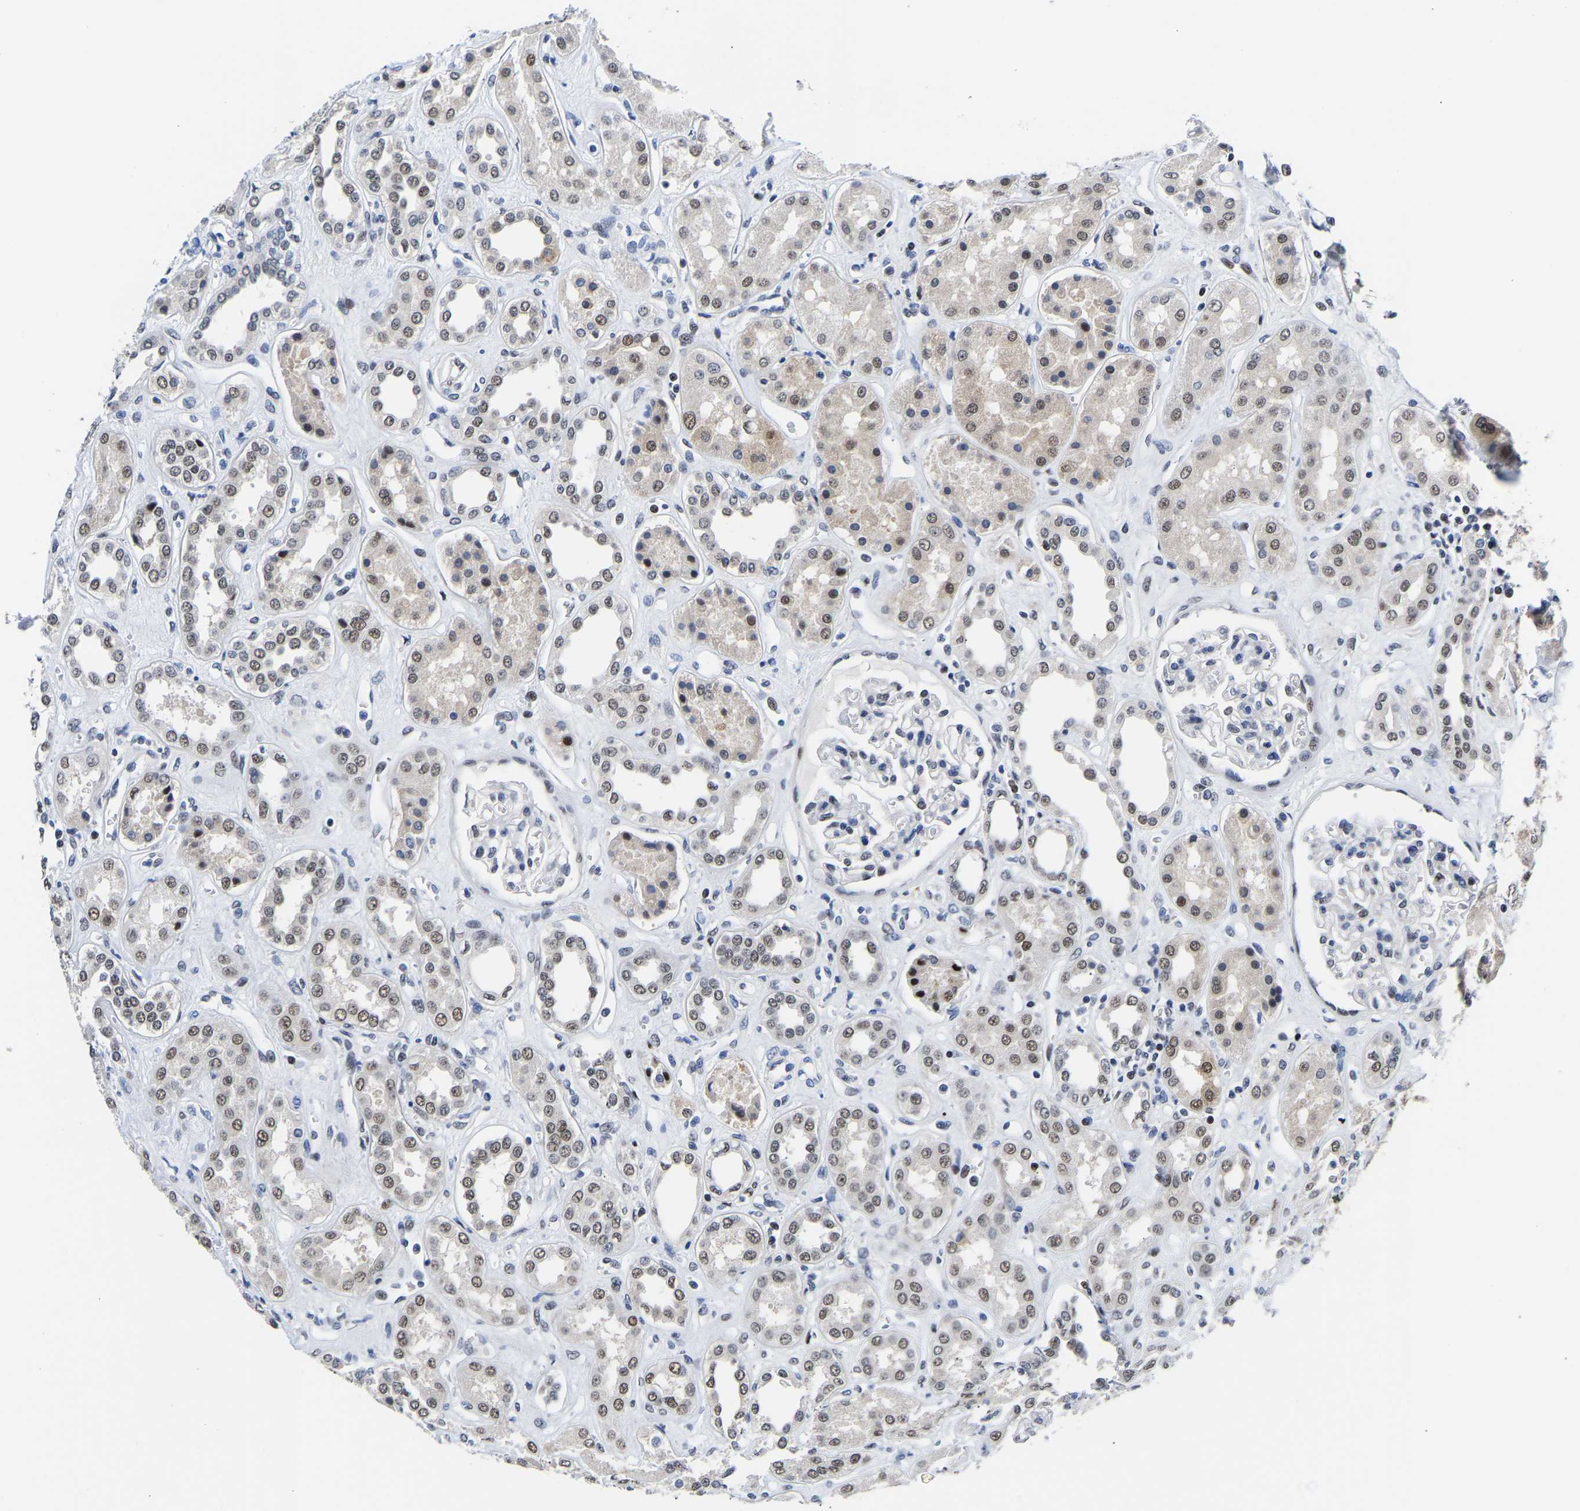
{"staining": {"intensity": "moderate", "quantity": "<25%", "location": "nuclear"}, "tissue": "kidney", "cell_type": "Cells in glomeruli", "image_type": "normal", "snomed": [{"axis": "morphology", "description": "Normal tissue, NOS"}, {"axis": "topography", "description": "Kidney"}], "caption": "Moderate nuclear staining is identified in approximately <25% of cells in glomeruli in benign kidney. The protein is shown in brown color, while the nuclei are stained blue.", "gene": "PTRHD1", "patient": {"sex": "male", "age": 59}}